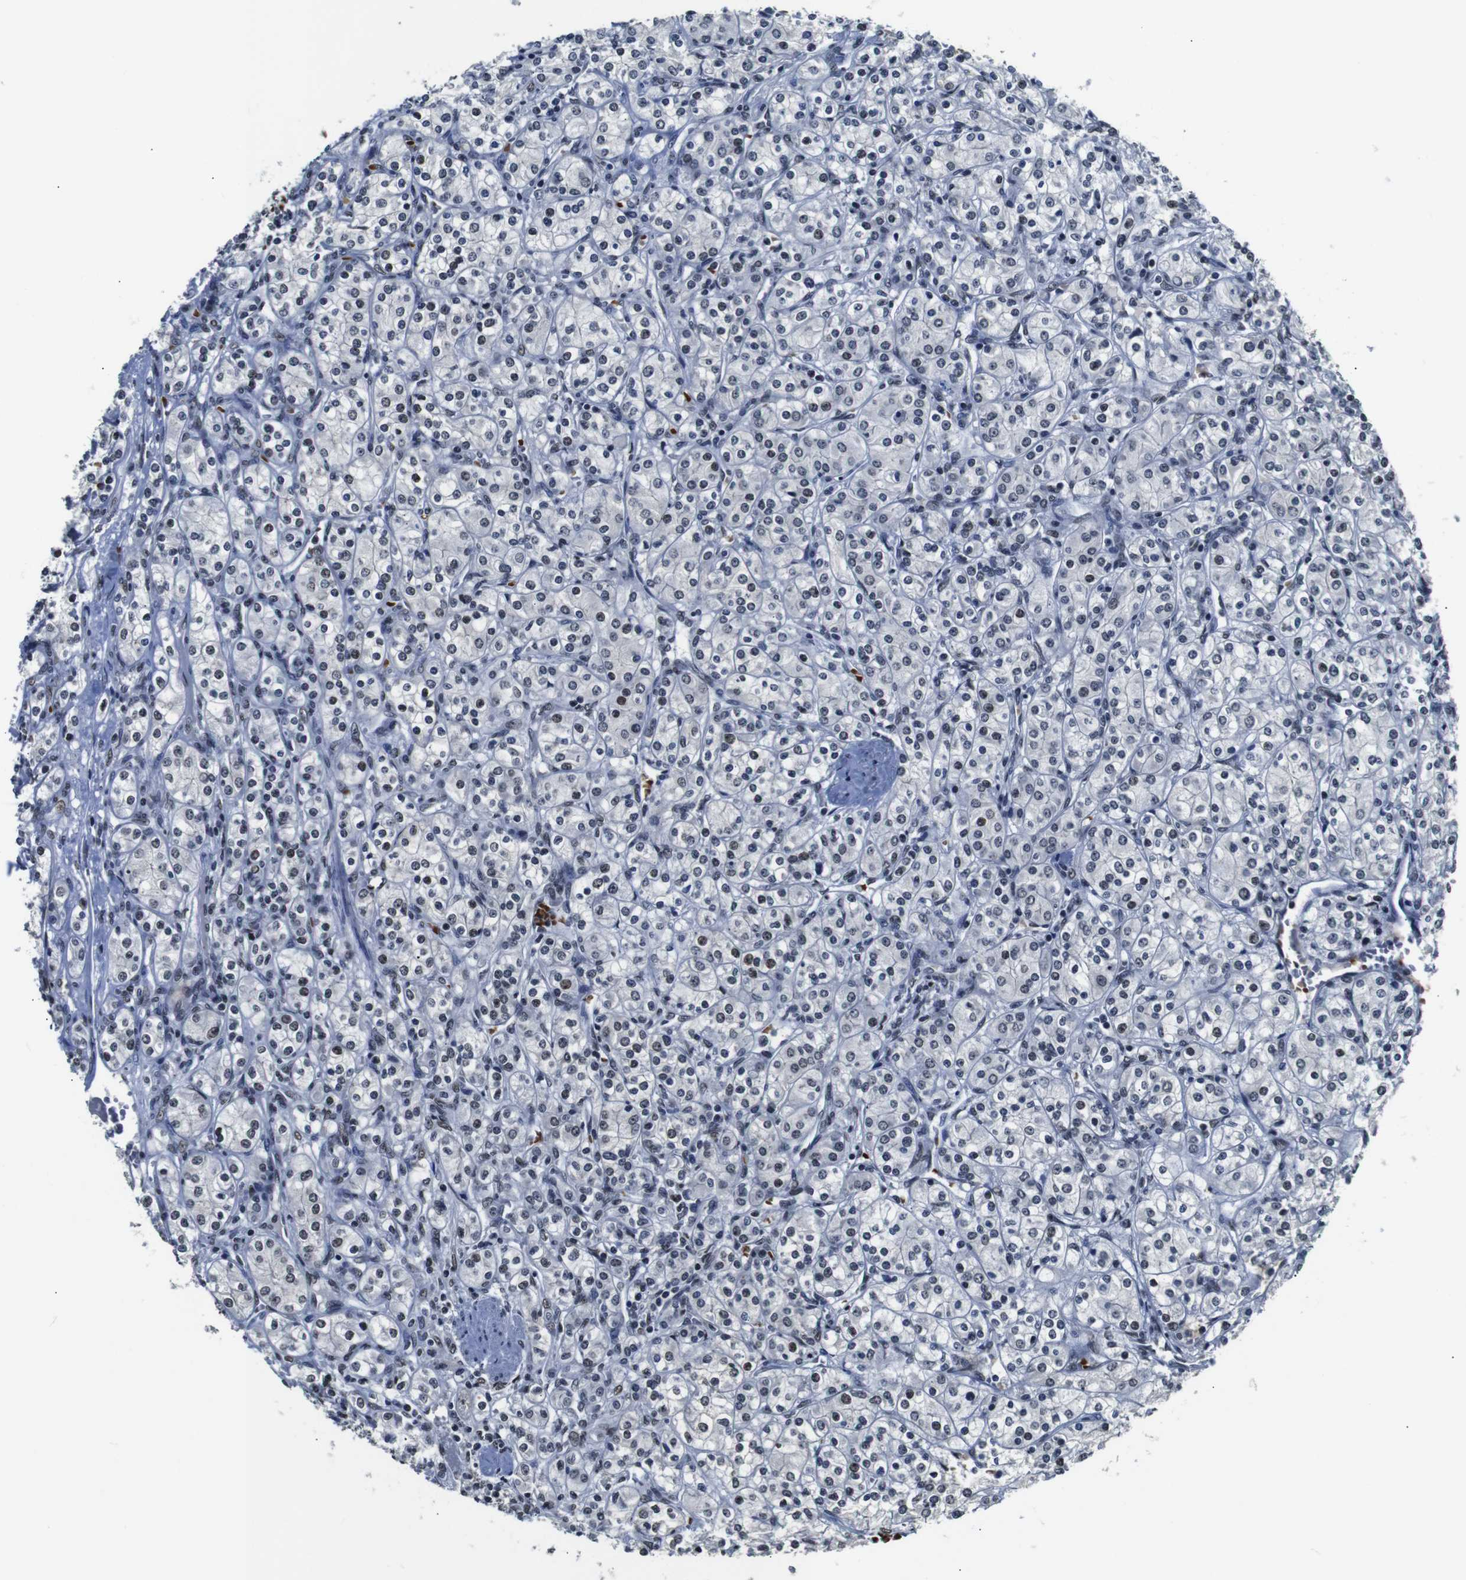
{"staining": {"intensity": "weak", "quantity": "25%-75%", "location": "nuclear"}, "tissue": "renal cancer", "cell_type": "Tumor cells", "image_type": "cancer", "snomed": [{"axis": "morphology", "description": "Adenocarcinoma, NOS"}, {"axis": "topography", "description": "Kidney"}], "caption": "Protein expression analysis of renal adenocarcinoma displays weak nuclear staining in approximately 25%-75% of tumor cells.", "gene": "ILDR2", "patient": {"sex": "male", "age": 77}}